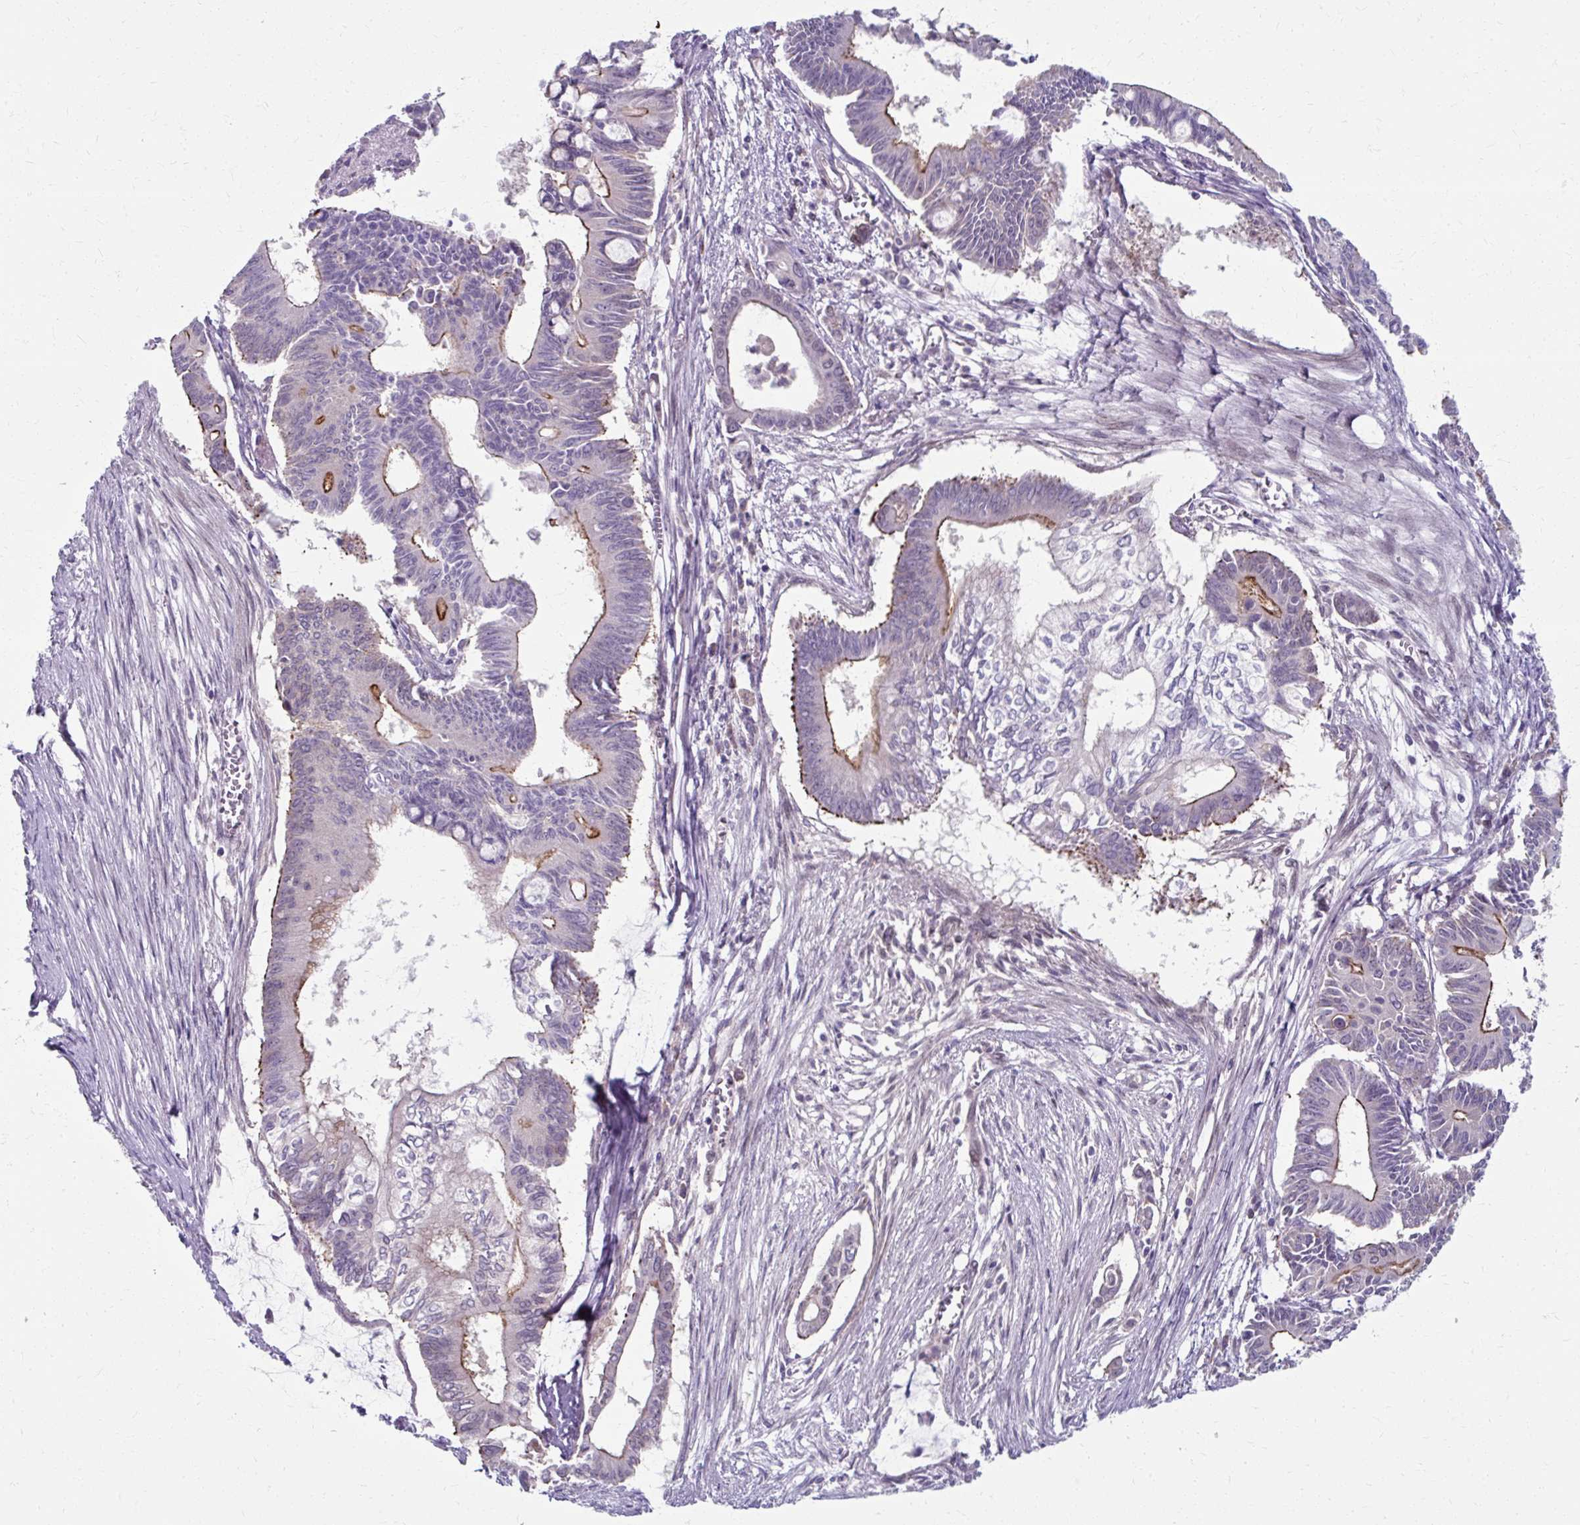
{"staining": {"intensity": "moderate", "quantity": "<25%", "location": "cytoplasmic/membranous"}, "tissue": "pancreatic cancer", "cell_type": "Tumor cells", "image_type": "cancer", "snomed": [{"axis": "morphology", "description": "Adenocarcinoma, NOS"}, {"axis": "topography", "description": "Pancreas"}], "caption": "This histopathology image displays pancreatic cancer (adenocarcinoma) stained with immunohistochemistry to label a protein in brown. The cytoplasmic/membranous of tumor cells show moderate positivity for the protein. Nuclei are counter-stained blue.", "gene": "ZNF555", "patient": {"sex": "male", "age": 68}}